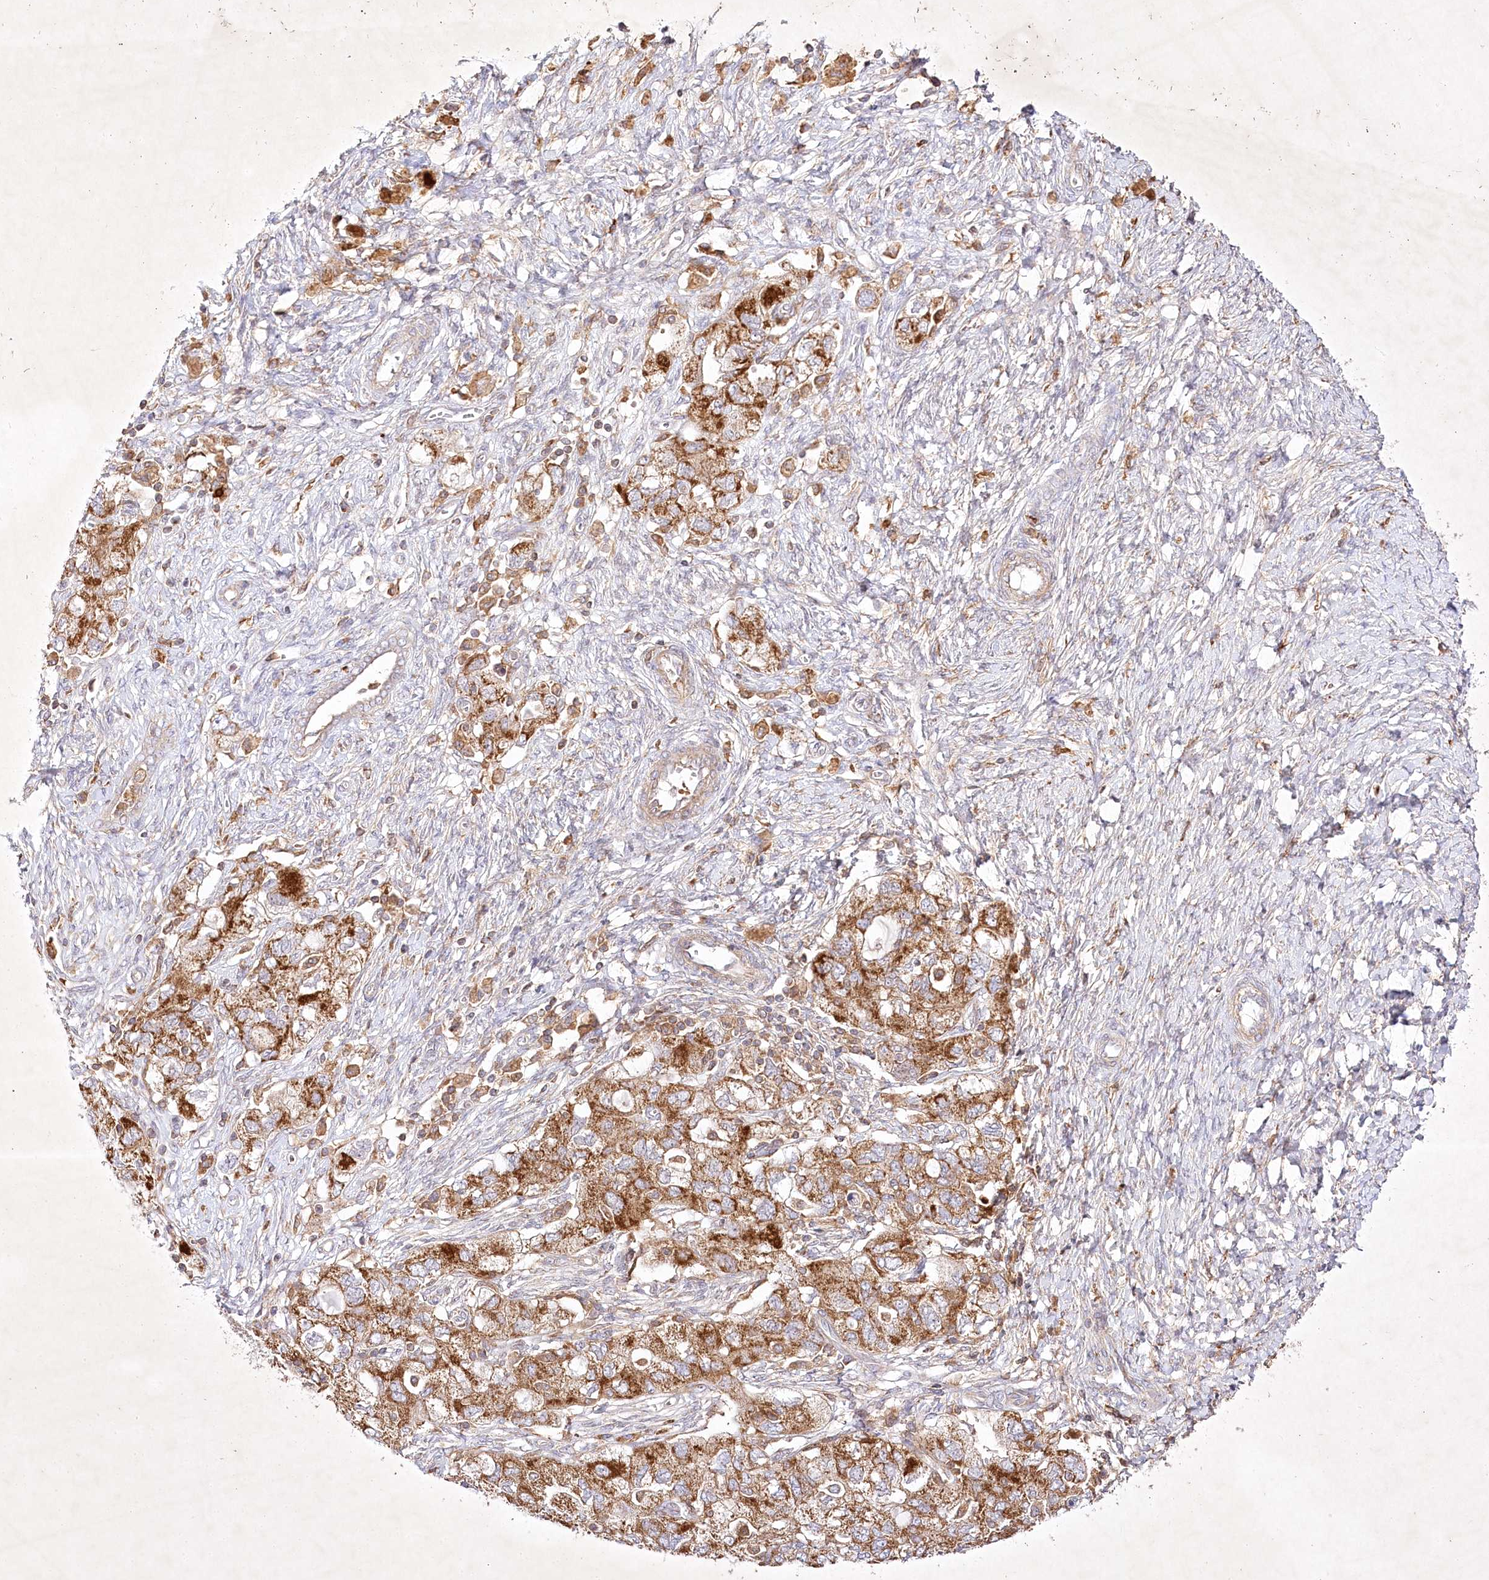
{"staining": {"intensity": "strong", "quantity": ">75%", "location": "cytoplasmic/membranous"}, "tissue": "ovarian cancer", "cell_type": "Tumor cells", "image_type": "cancer", "snomed": [{"axis": "morphology", "description": "Carcinoma, NOS"}, {"axis": "morphology", "description": "Cystadenocarcinoma, serous, NOS"}, {"axis": "topography", "description": "Ovary"}], "caption": "Ovarian cancer was stained to show a protein in brown. There is high levels of strong cytoplasmic/membranous positivity in about >75% of tumor cells.", "gene": "OPA1", "patient": {"sex": "female", "age": 69}}